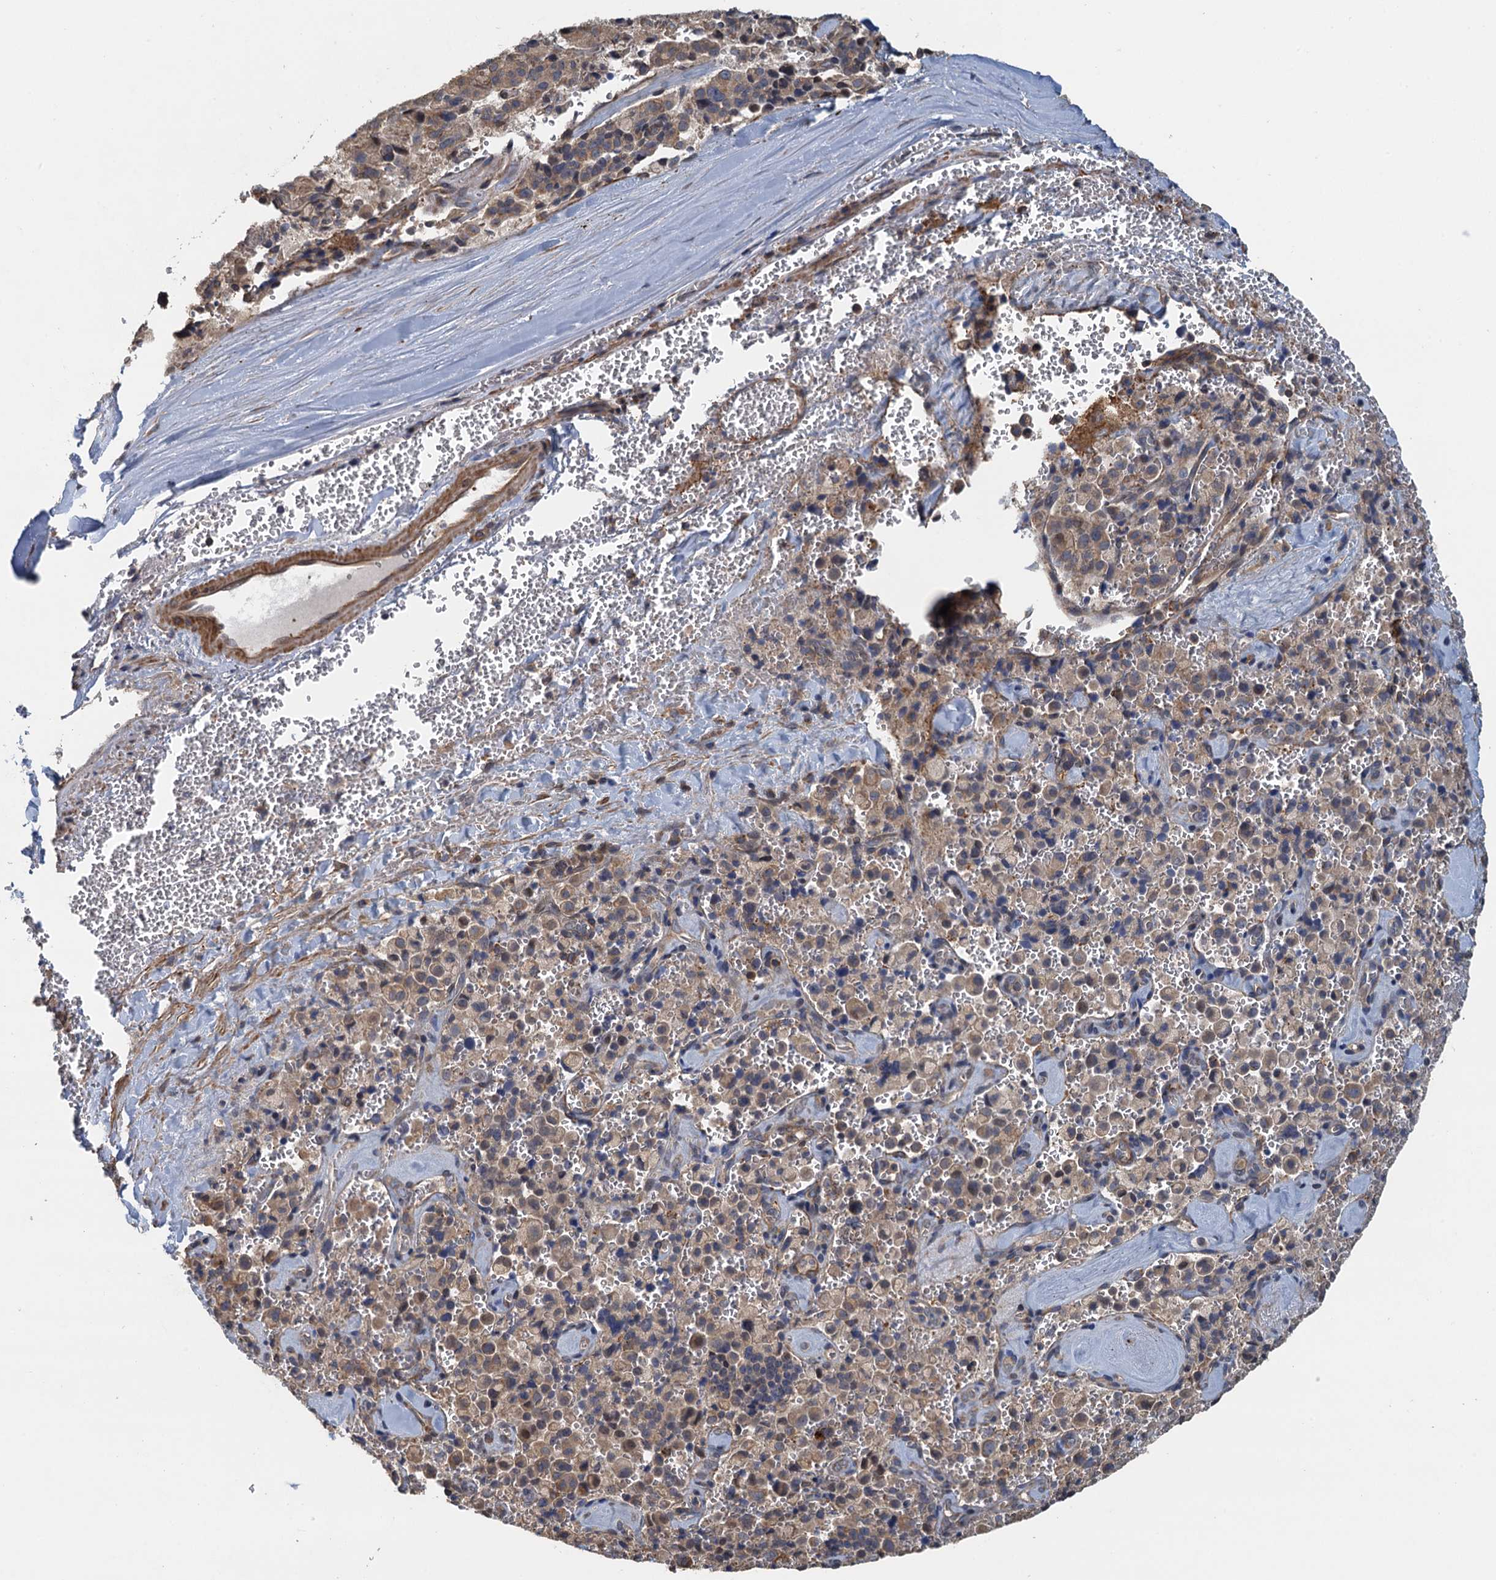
{"staining": {"intensity": "moderate", "quantity": "<25%", "location": "cytoplasmic/membranous,nuclear"}, "tissue": "pancreatic cancer", "cell_type": "Tumor cells", "image_type": "cancer", "snomed": [{"axis": "morphology", "description": "Adenocarcinoma, NOS"}, {"axis": "topography", "description": "Pancreas"}], "caption": "Adenocarcinoma (pancreatic) stained with a brown dye displays moderate cytoplasmic/membranous and nuclear positive positivity in approximately <25% of tumor cells.", "gene": "MEAK7", "patient": {"sex": "male", "age": 65}}